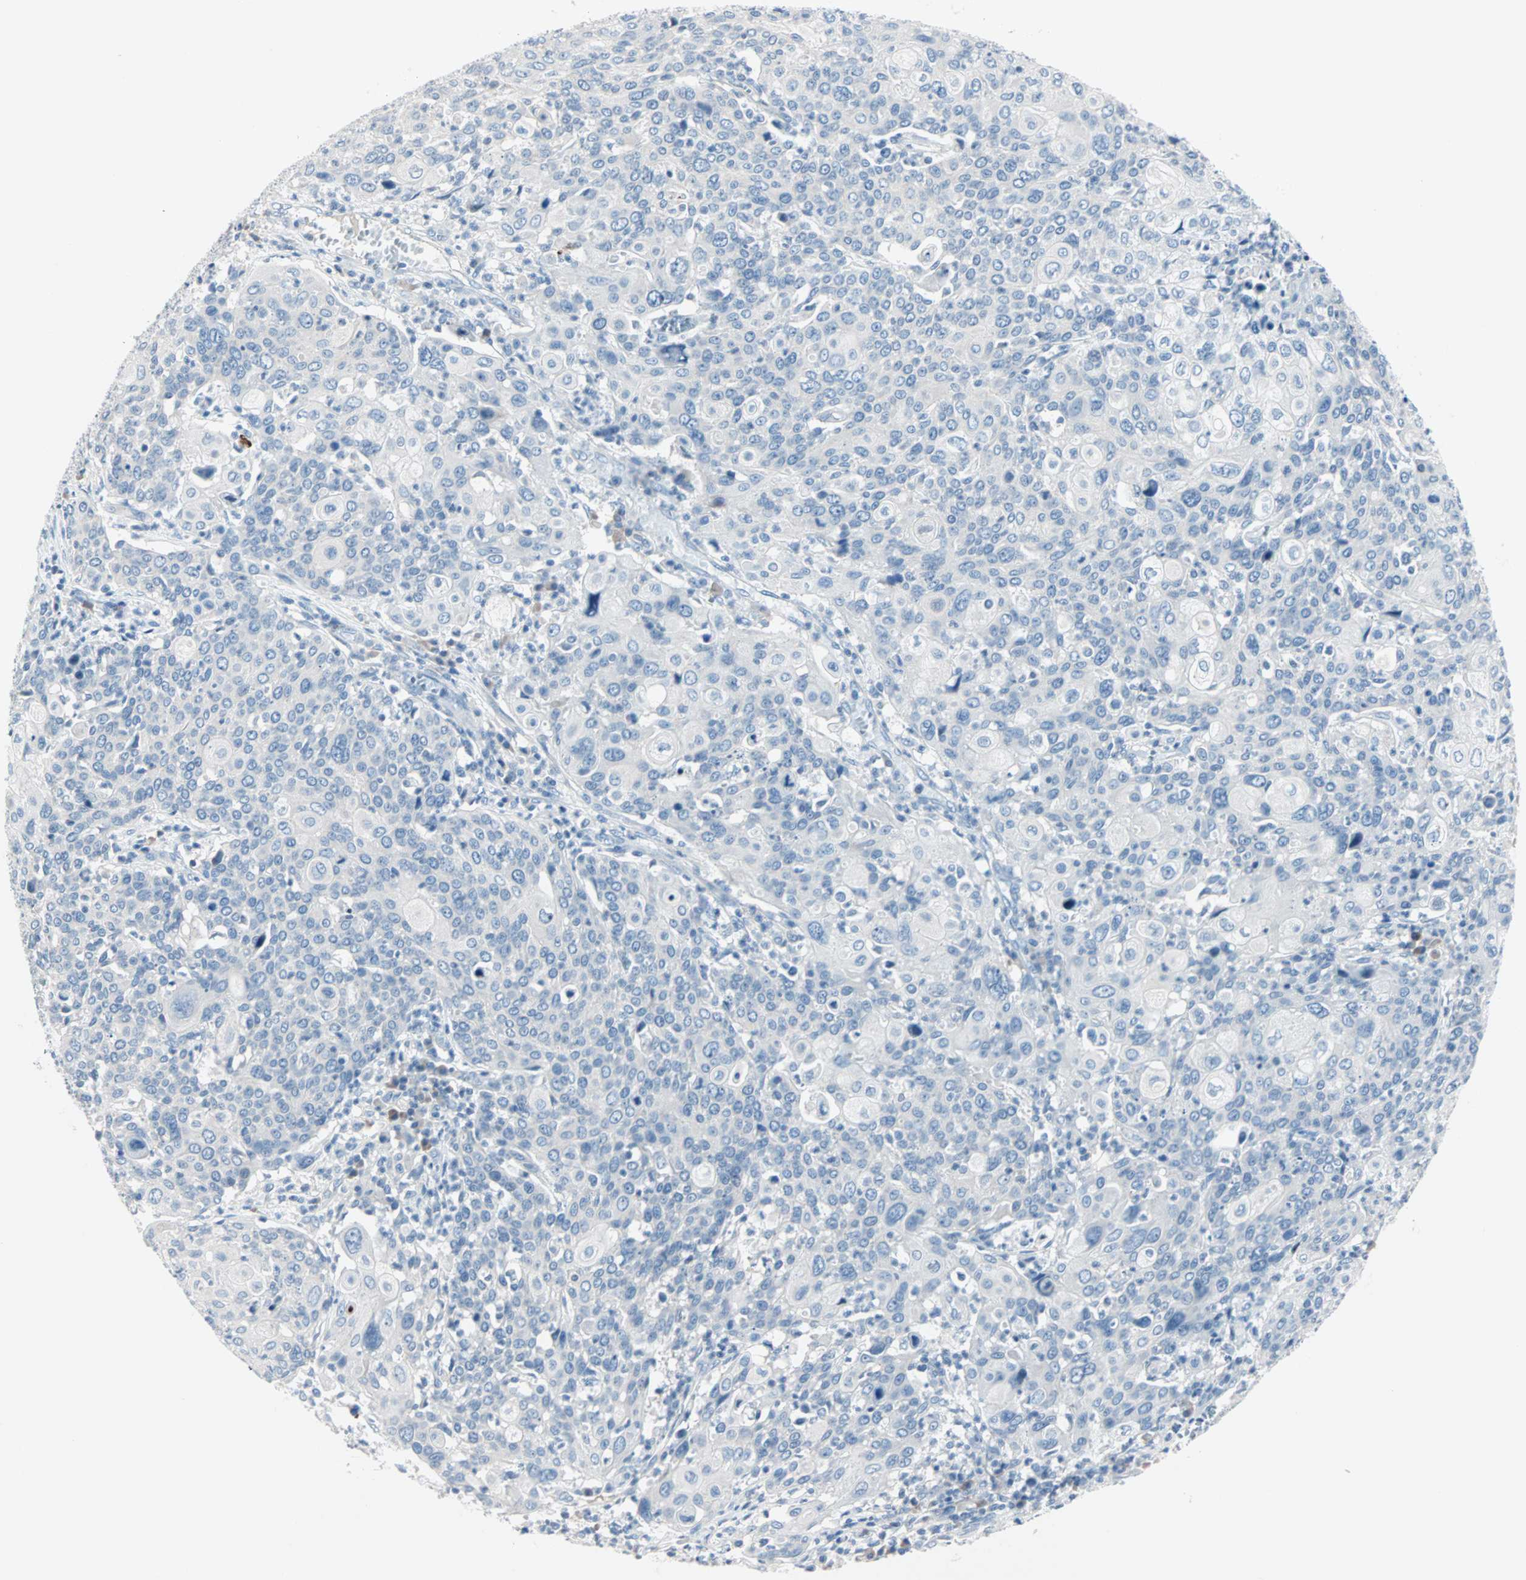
{"staining": {"intensity": "negative", "quantity": "none", "location": "none"}, "tissue": "cervical cancer", "cell_type": "Tumor cells", "image_type": "cancer", "snomed": [{"axis": "morphology", "description": "Squamous cell carcinoma, NOS"}, {"axis": "topography", "description": "Cervix"}], "caption": "A histopathology image of cervical cancer (squamous cell carcinoma) stained for a protein exhibits no brown staining in tumor cells. Brightfield microscopy of immunohistochemistry stained with DAB (3,3'-diaminobenzidine) (brown) and hematoxylin (blue), captured at high magnification.", "gene": "NEFH", "patient": {"sex": "female", "age": 40}}